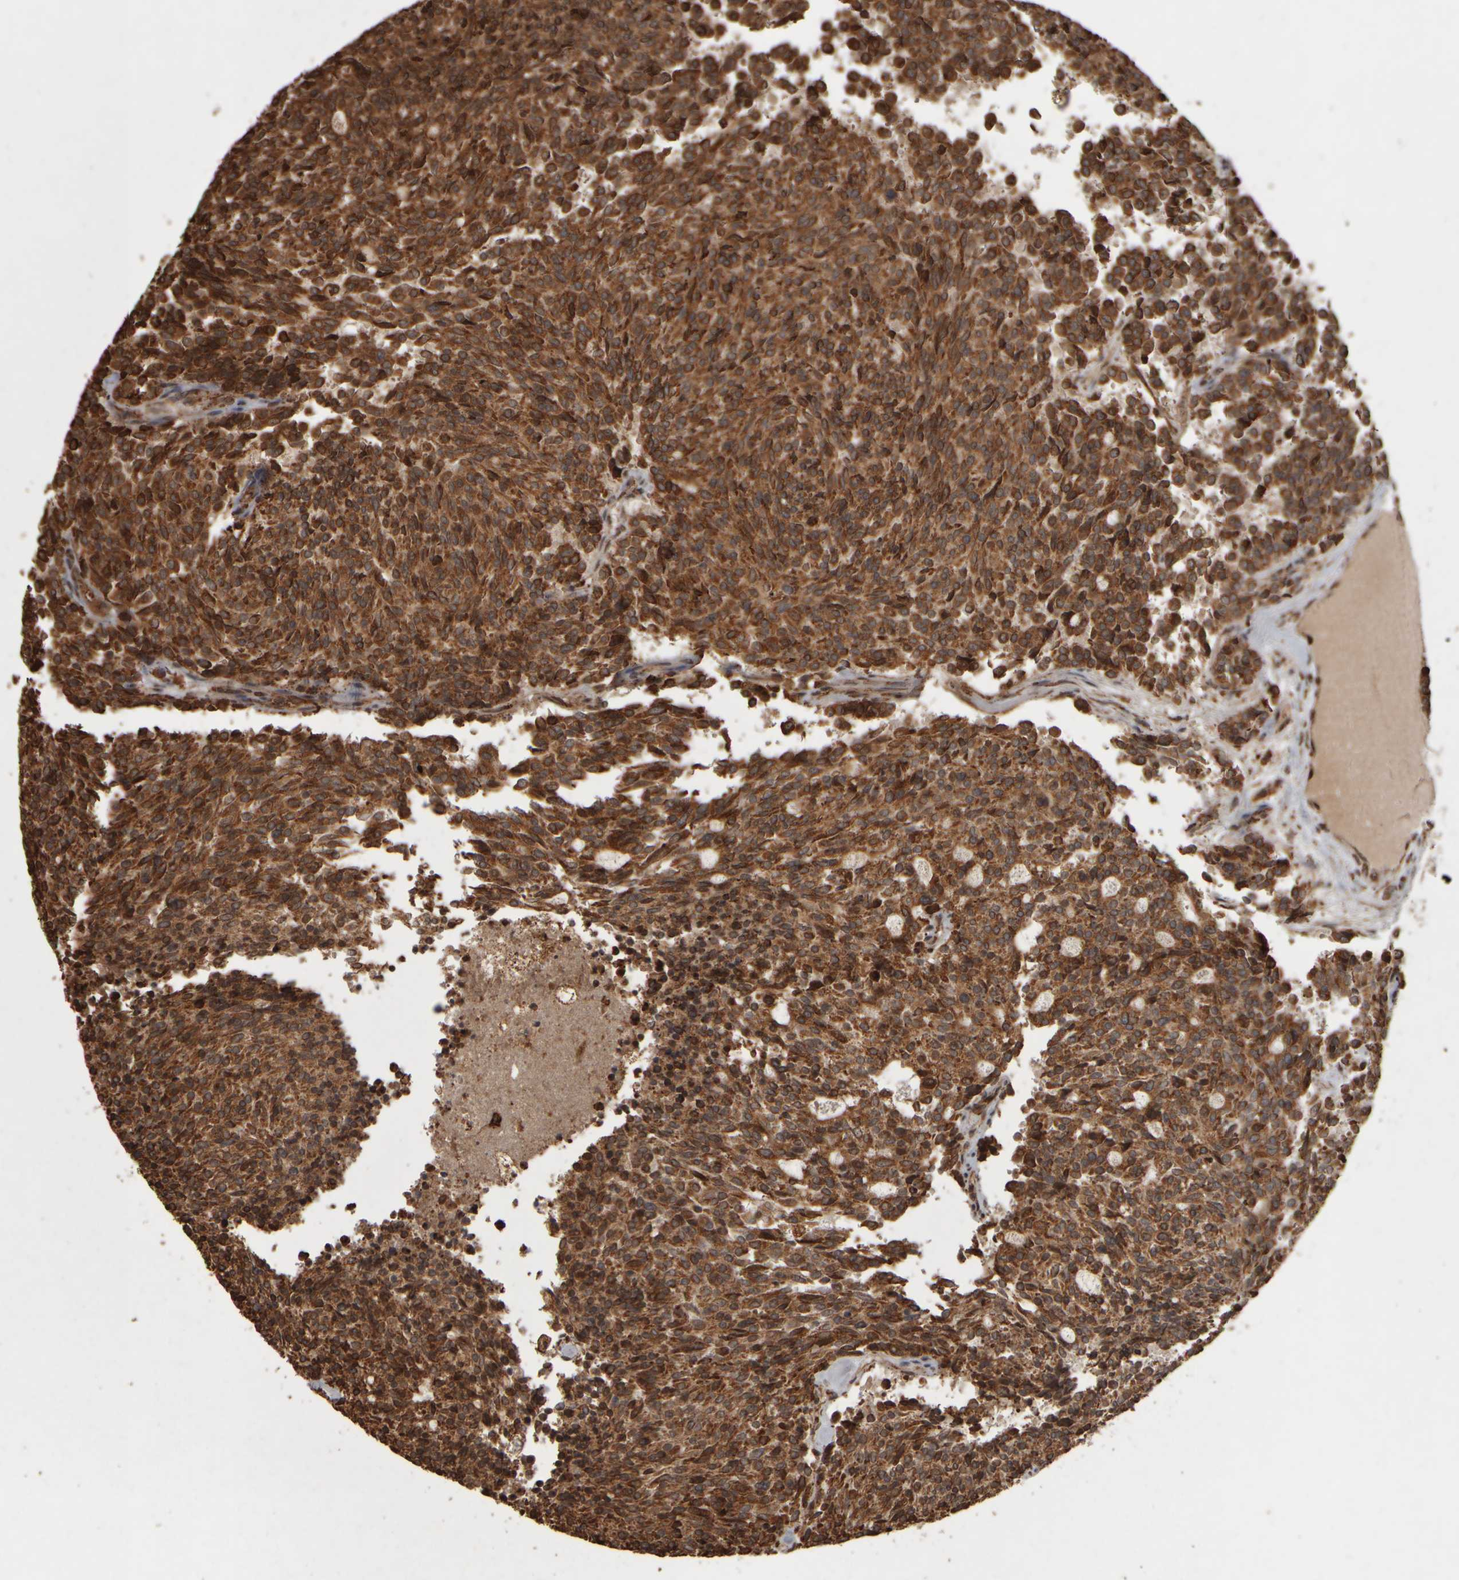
{"staining": {"intensity": "strong", "quantity": ">75%", "location": "cytoplasmic/membranous"}, "tissue": "carcinoid", "cell_type": "Tumor cells", "image_type": "cancer", "snomed": [{"axis": "morphology", "description": "Carcinoid, malignant, NOS"}, {"axis": "topography", "description": "Pancreas"}], "caption": "Strong cytoplasmic/membranous staining for a protein is appreciated in about >75% of tumor cells of carcinoid using IHC.", "gene": "AGBL3", "patient": {"sex": "female", "age": 54}}